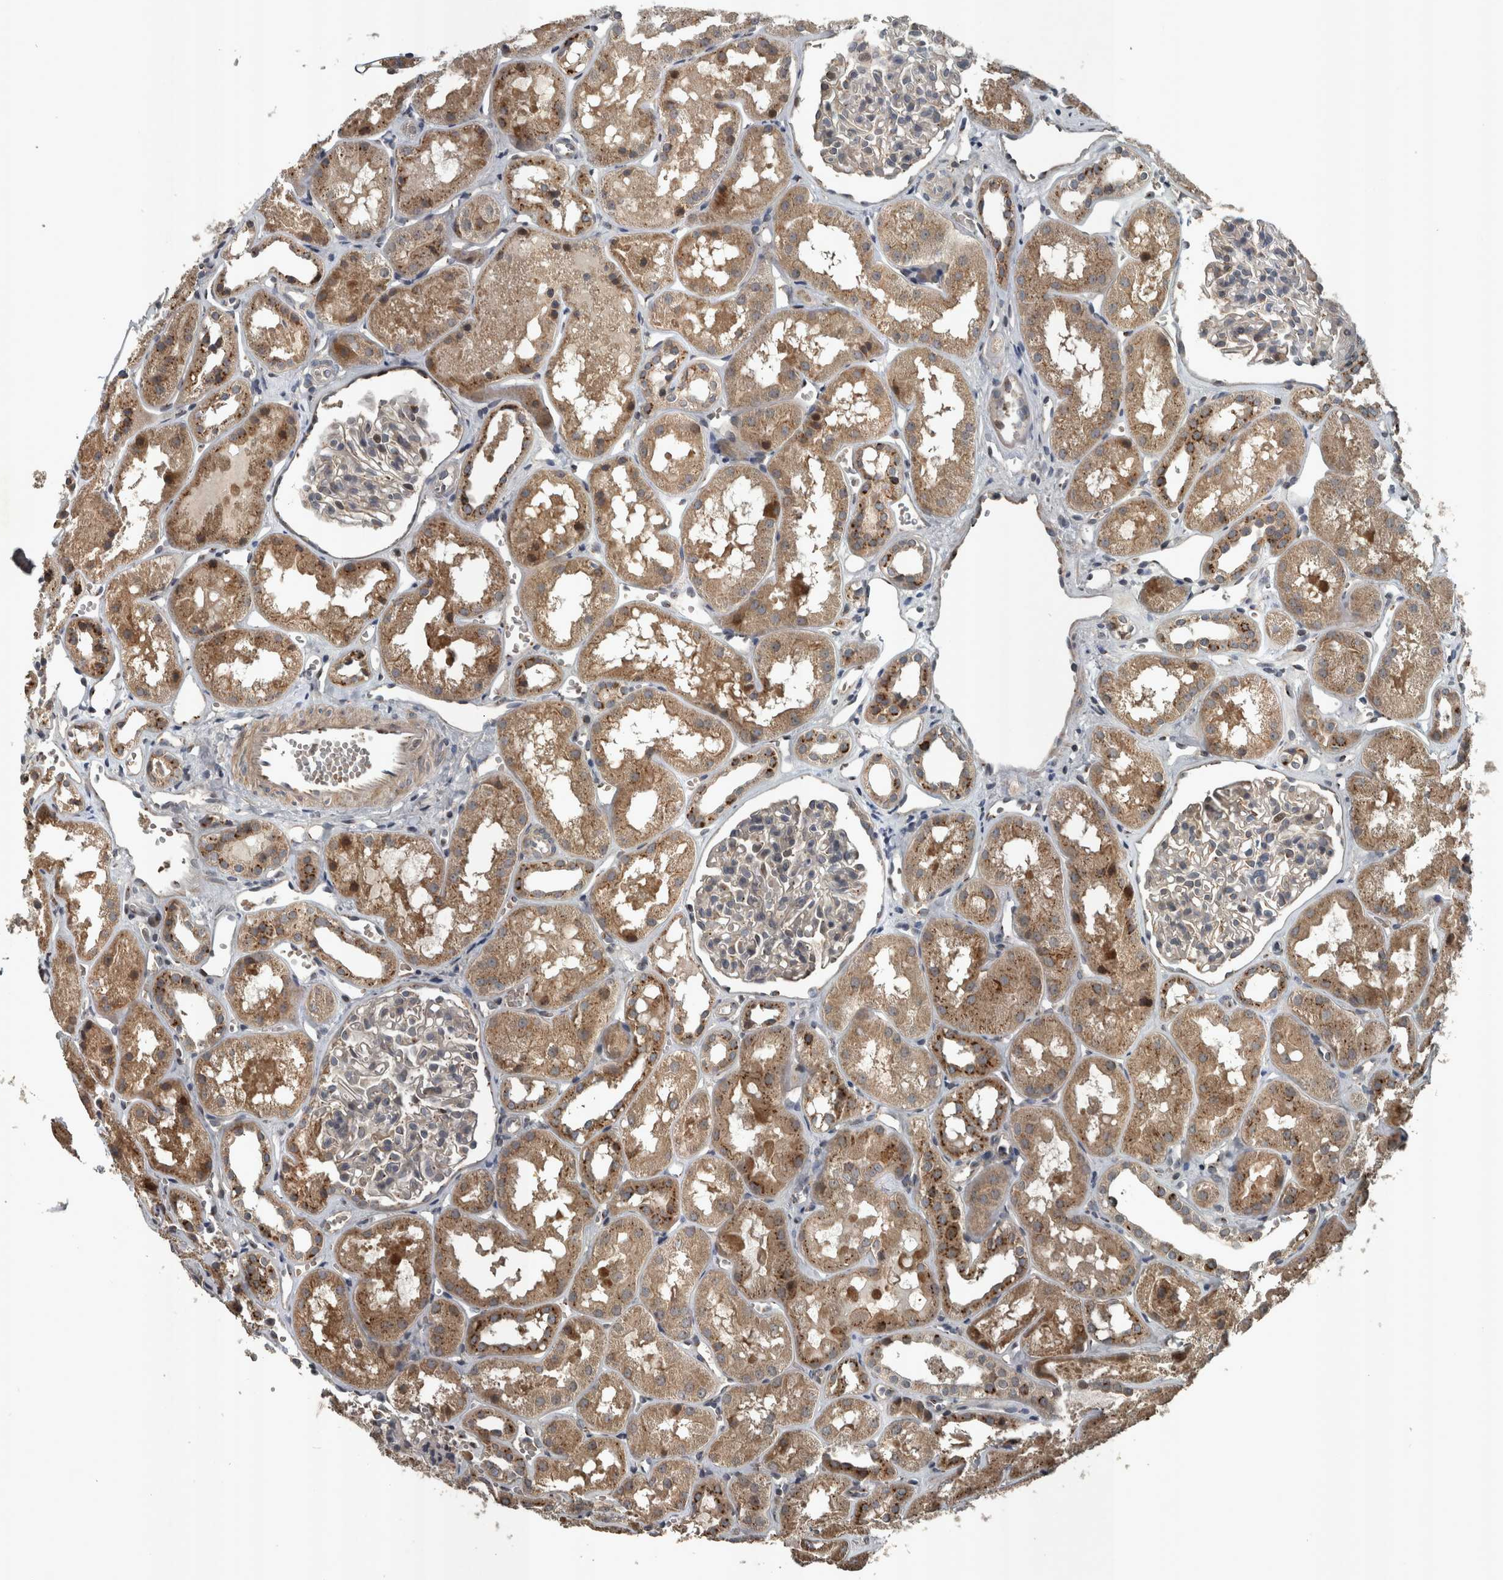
{"staining": {"intensity": "weak", "quantity": "<25%", "location": "cytoplasmic/membranous"}, "tissue": "kidney", "cell_type": "Cells in glomeruli", "image_type": "normal", "snomed": [{"axis": "morphology", "description": "Normal tissue, NOS"}, {"axis": "topography", "description": "Kidney"}], "caption": "An immunohistochemistry (IHC) photomicrograph of benign kidney is shown. There is no staining in cells in glomeruli of kidney. Brightfield microscopy of IHC stained with DAB (brown) and hematoxylin (blue), captured at high magnification.", "gene": "ZNF345", "patient": {"sex": "male", "age": 16}}